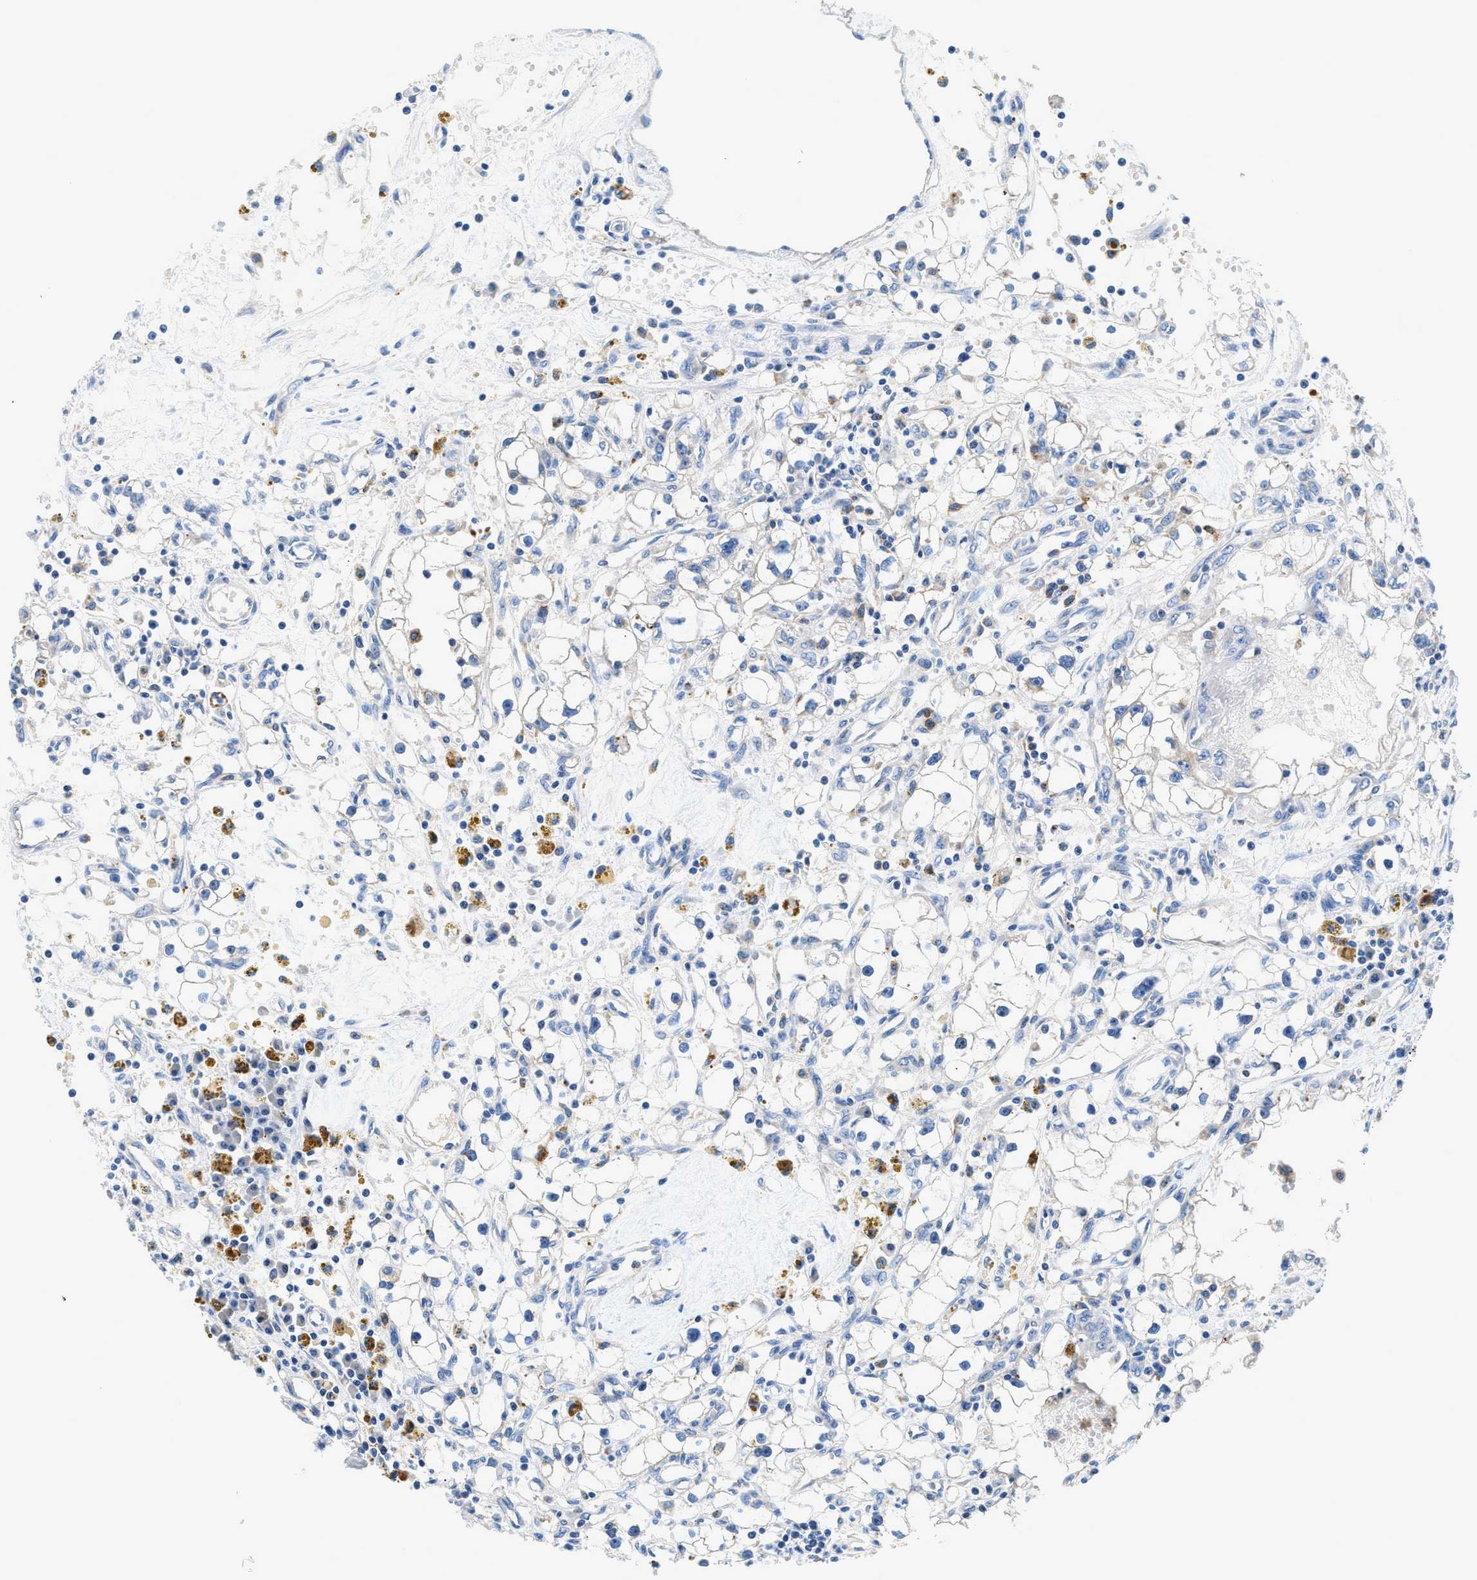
{"staining": {"intensity": "negative", "quantity": "none", "location": "none"}, "tissue": "renal cancer", "cell_type": "Tumor cells", "image_type": "cancer", "snomed": [{"axis": "morphology", "description": "Adenocarcinoma, NOS"}, {"axis": "topography", "description": "Kidney"}], "caption": "This histopathology image is of adenocarcinoma (renal) stained with immunohistochemistry to label a protein in brown with the nuclei are counter-stained blue. There is no expression in tumor cells. Brightfield microscopy of IHC stained with DAB (brown) and hematoxylin (blue), captured at high magnification.", "gene": "ADGRE3", "patient": {"sex": "male", "age": 56}}